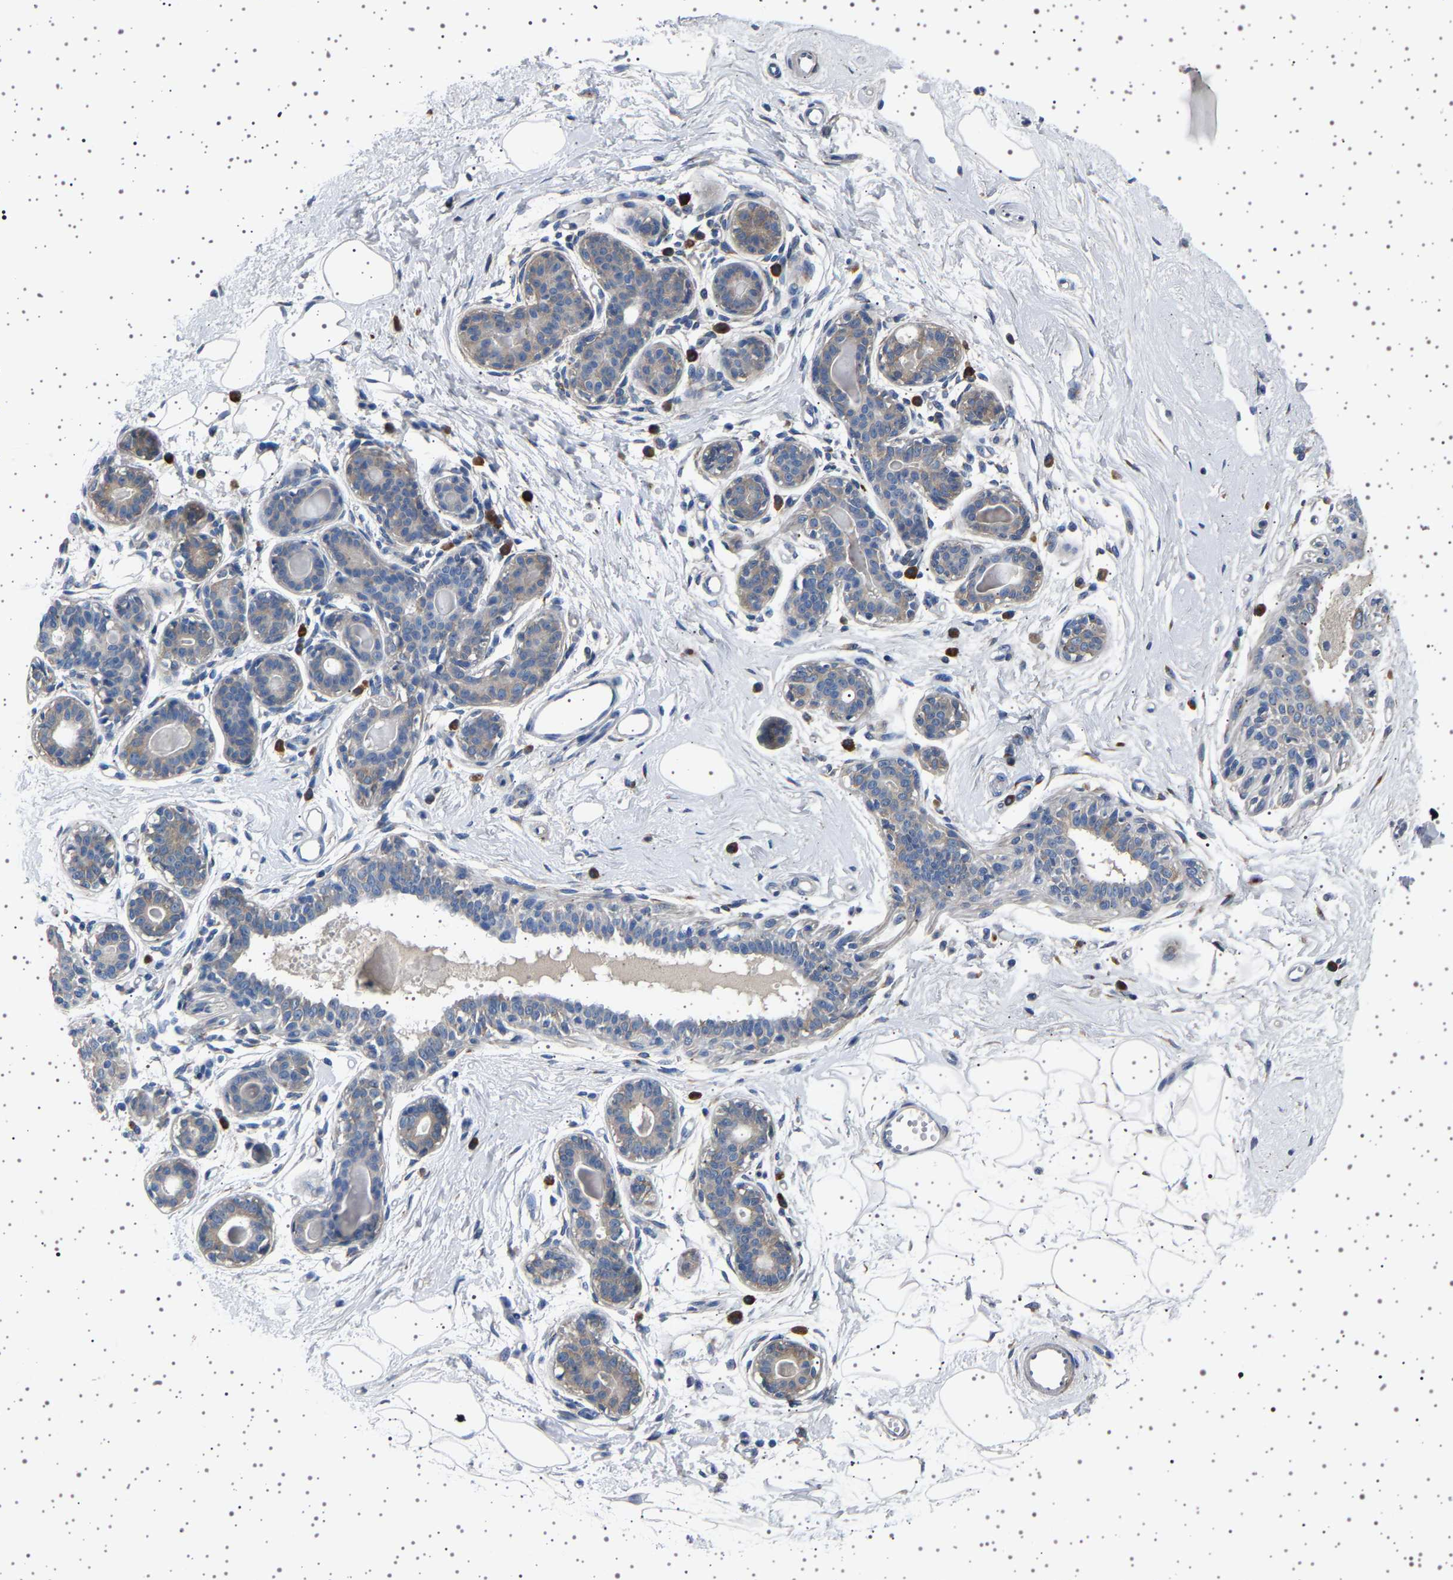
{"staining": {"intensity": "negative", "quantity": "none", "location": "none"}, "tissue": "breast", "cell_type": "Adipocytes", "image_type": "normal", "snomed": [{"axis": "morphology", "description": "Normal tissue, NOS"}, {"axis": "topography", "description": "Breast"}], "caption": "Photomicrograph shows no significant protein staining in adipocytes of normal breast. Brightfield microscopy of immunohistochemistry (IHC) stained with DAB (brown) and hematoxylin (blue), captured at high magnification.", "gene": "FTCD", "patient": {"sex": "female", "age": 45}}